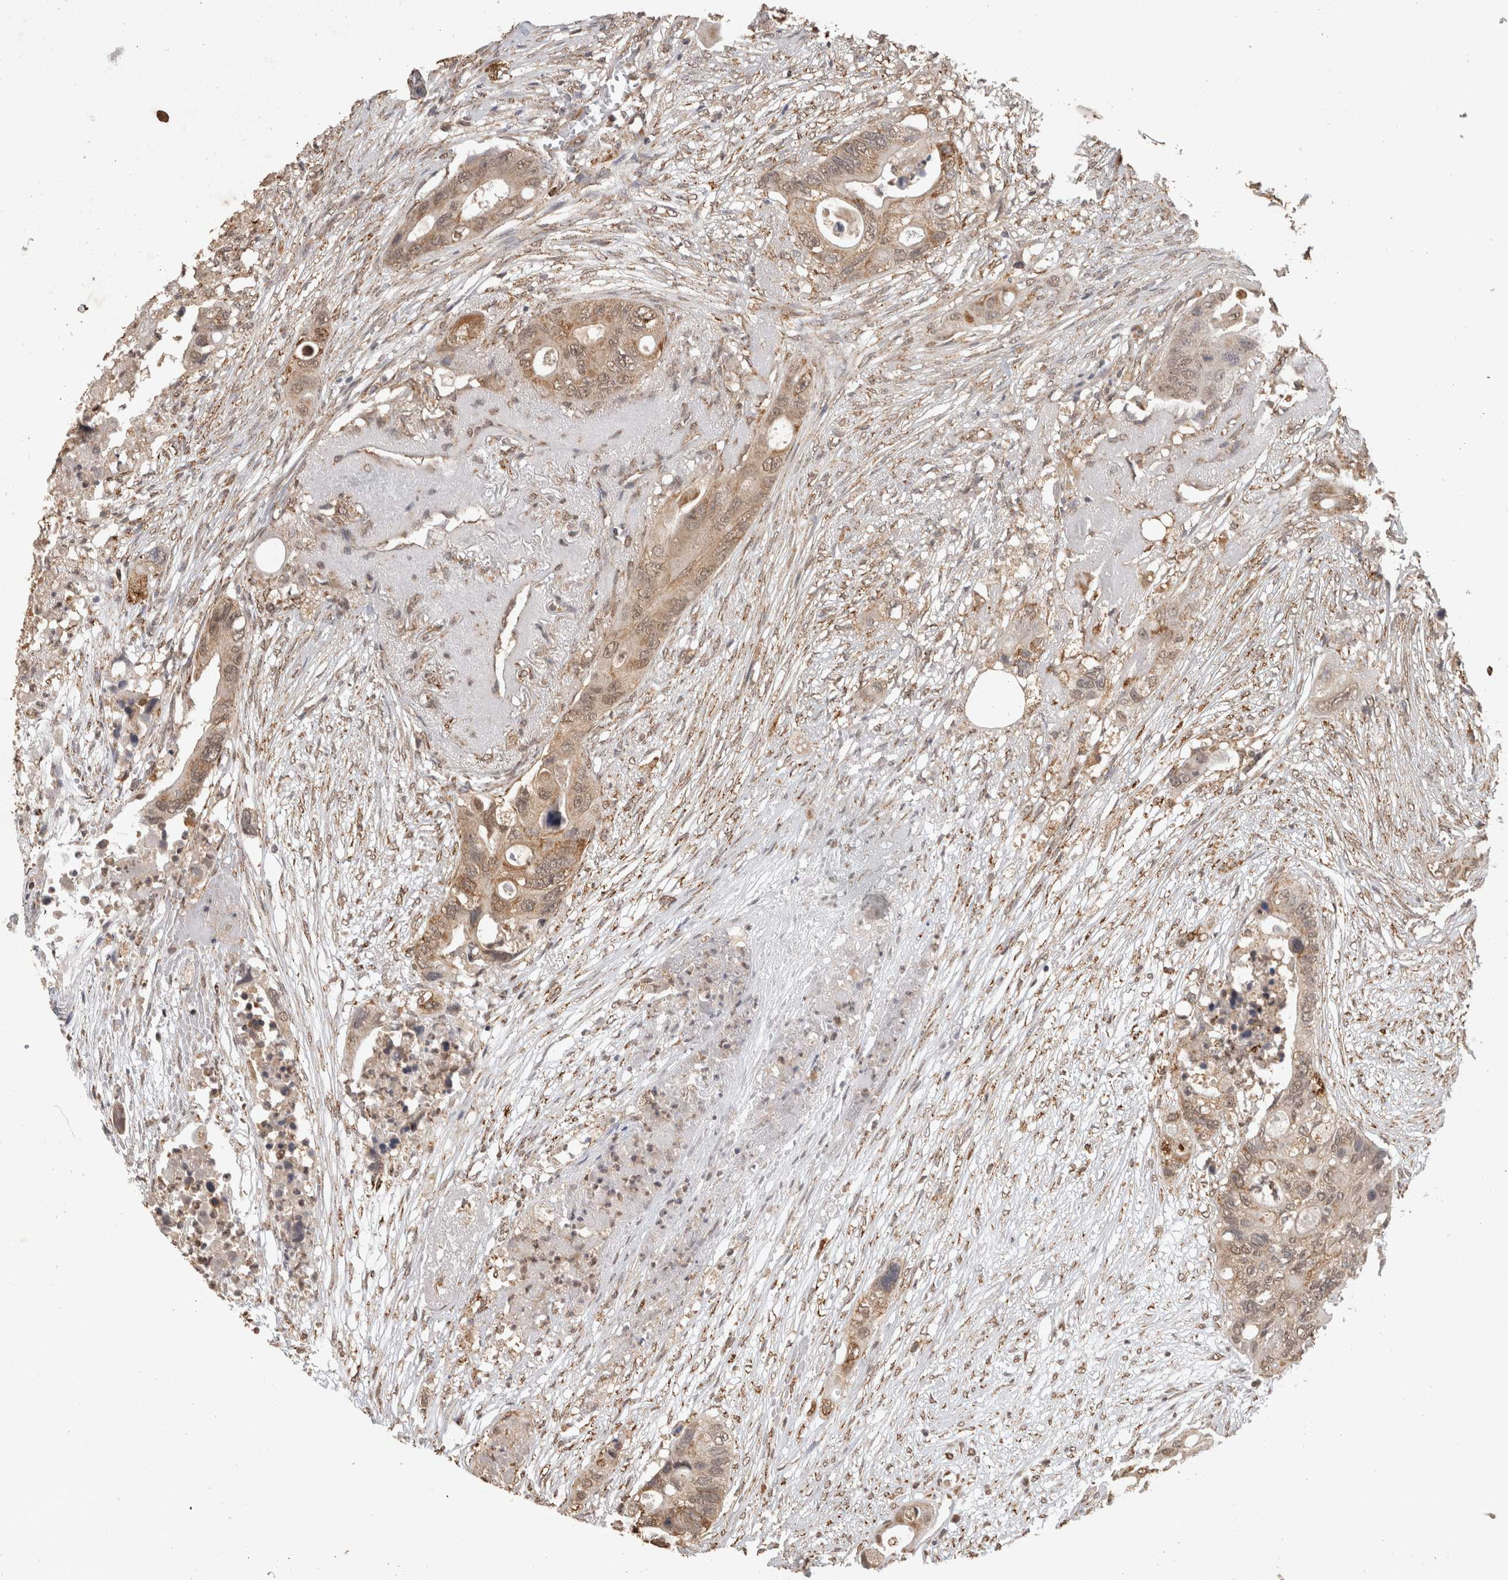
{"staining": {"intensity": "weak", "quantity": ">75%", "location": "cytoplasmic/membranous,nuclear"}, "tissue": "colorectal cancer", "cell_type": "Tumor cells", "image_type": "cancer", "snomed": [{"axis": "morphology", "description": "Adenocarcinoma, NOS"}, {"axis": "topography", "description": "Colon"}], "caption": "Protein staining of colorectal adenocarcinoma tissue displays weak cytoplasmic/membranous and nuclear staining in approximately >75% of tumor cells.", "gene": "BNIP3L", "patient": {"sex": "female", "age": 57}}